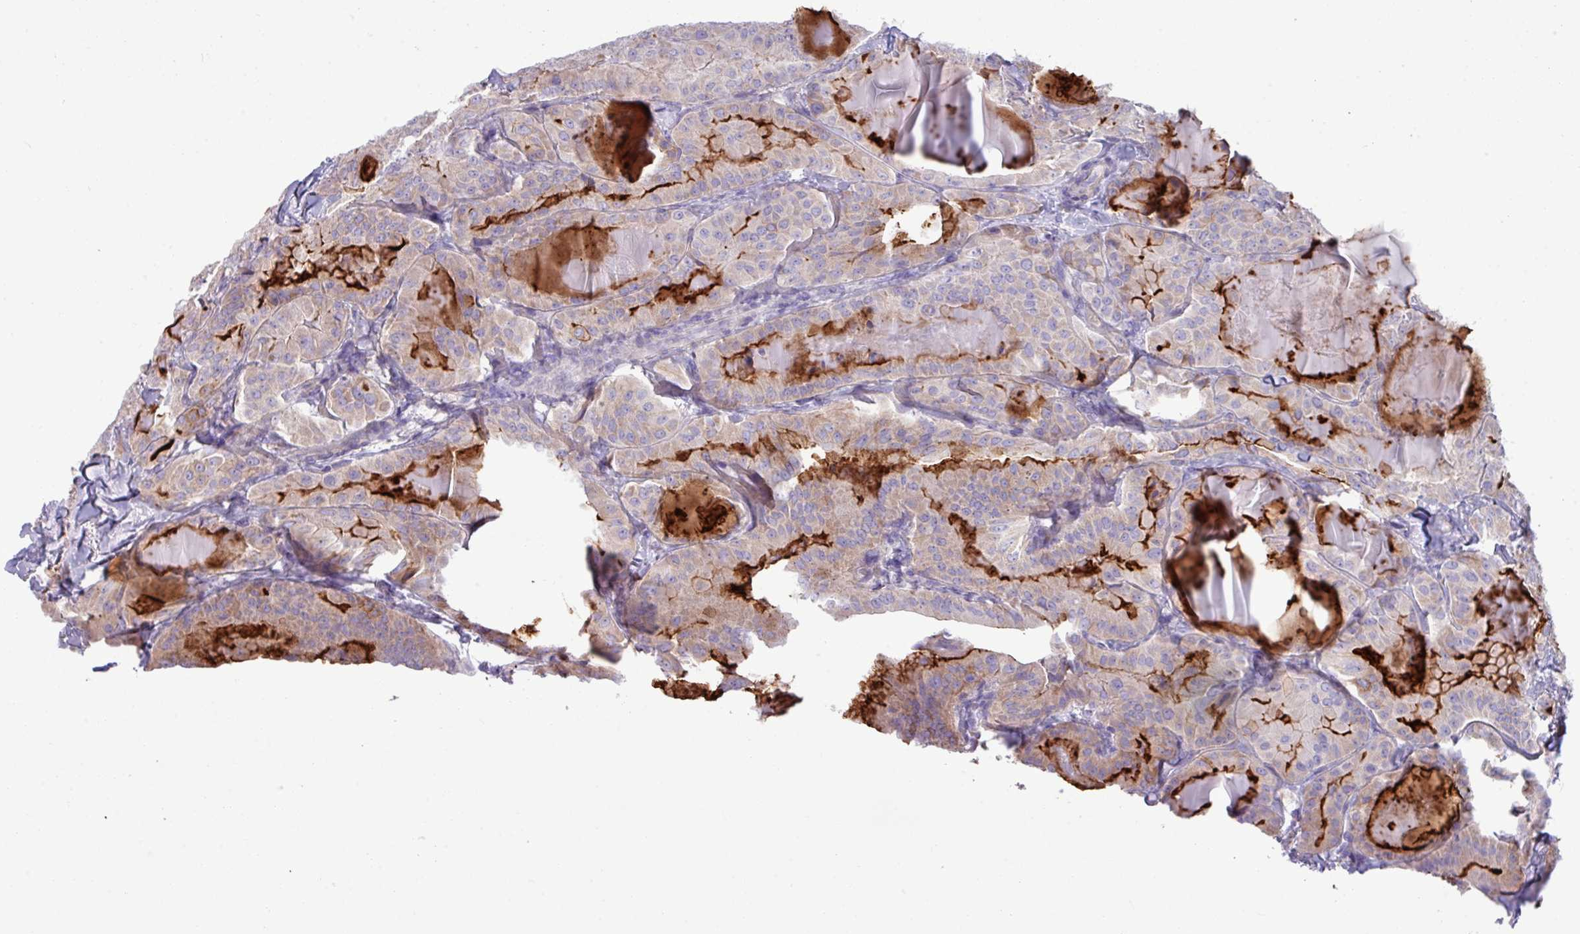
{"staining": {"intensity": "strong", "quantity": "<25%", "location": "cytoplasmic/membranous"}, "tissue": "thyroid cancer", "cell_type": "Tumor cells", "image_type": "cancer", "snomed": [{"axis": "morphology", "description": "Papillary adenocarcinoma, NOS"}, {"axis": "topography", "description": "Thyroid gland"}], "caption": "Thyroid papillary adenocarcinoma stained for a protein (brown) displays strong cytoplasmic/membranous positive positivity in approximately <25% of tumor cells.", "gene": "IRGC", "patient": {"sex": "female", "age": 68}}